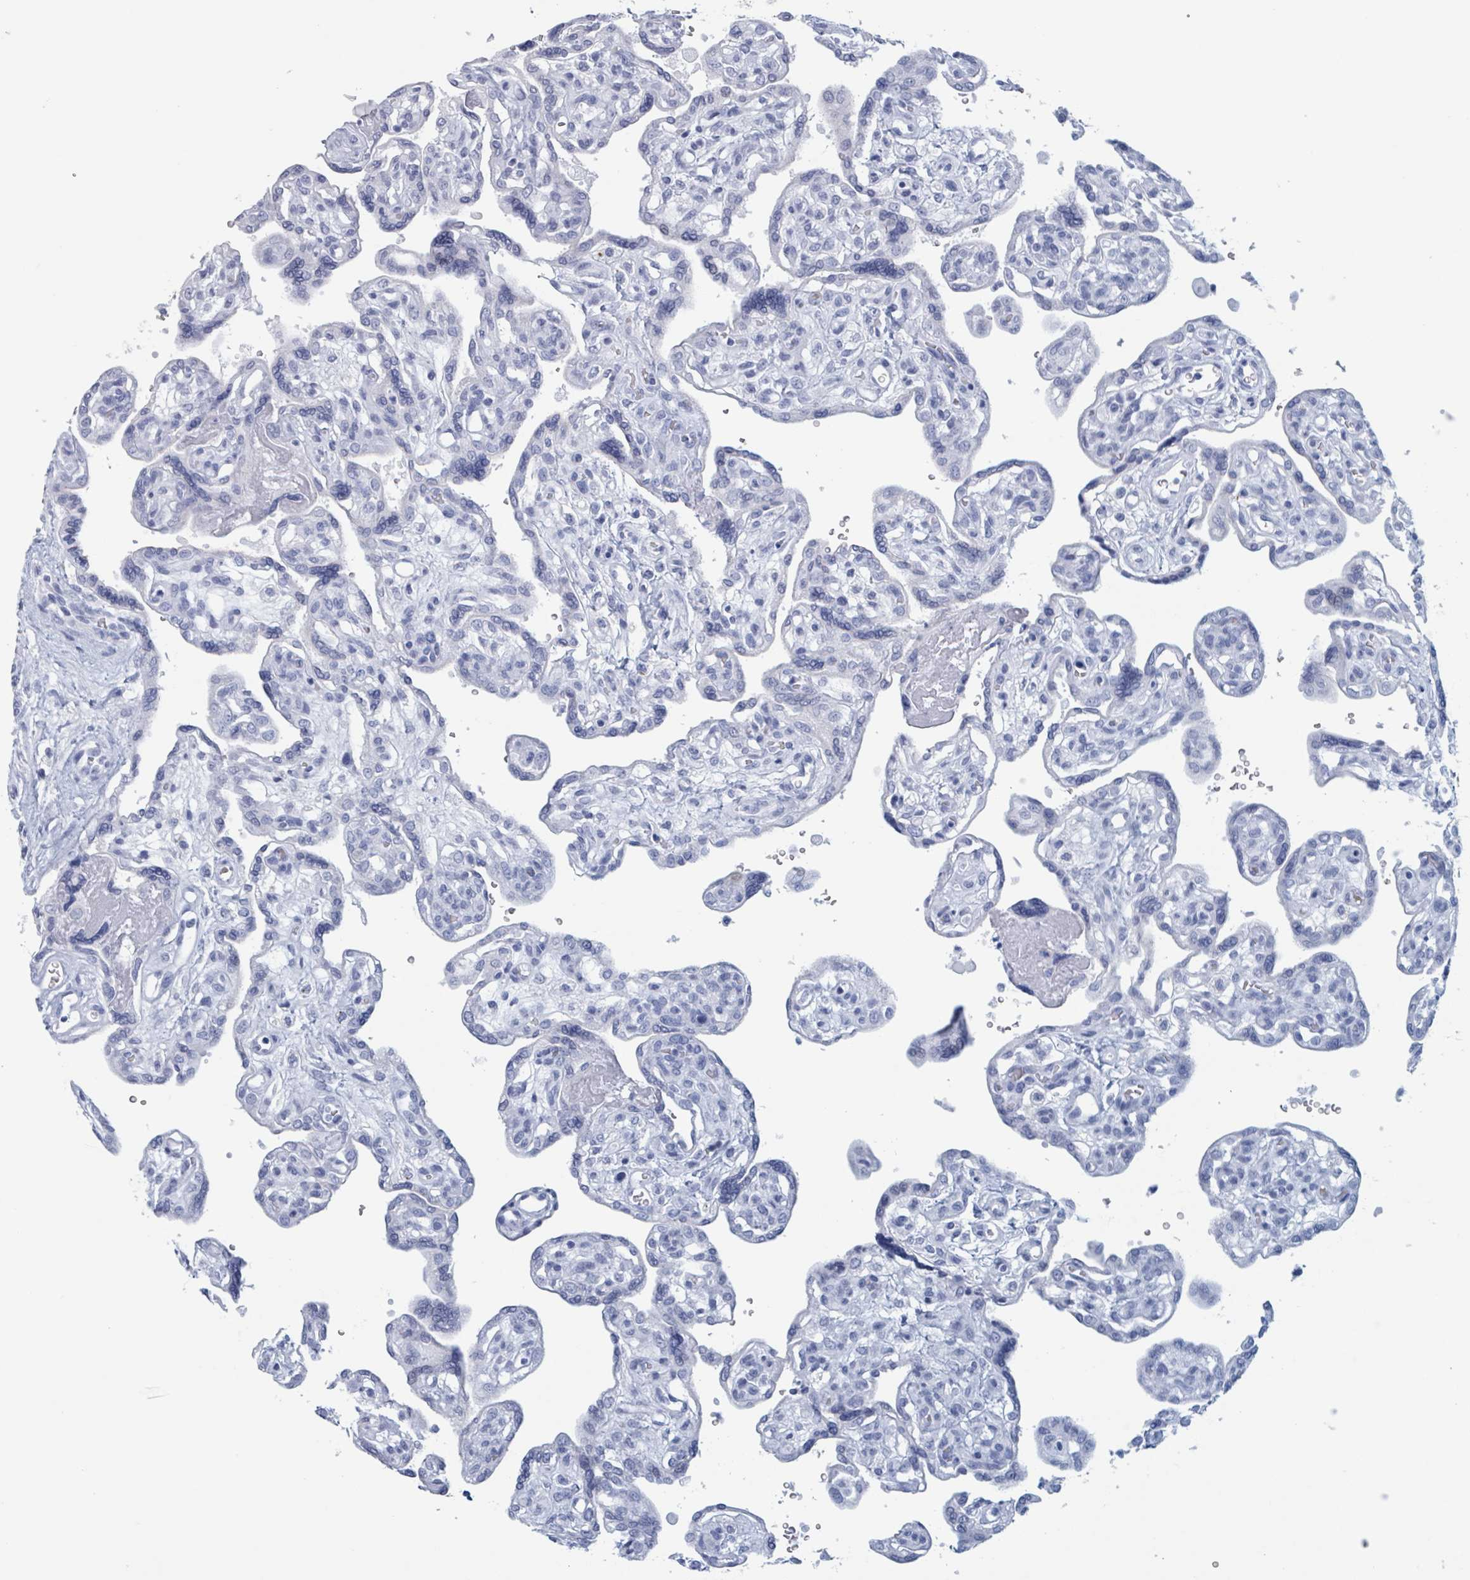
{"staining": {"intensity": "negative", "quantity": "none", "location": "none"}, "tissue": "placenta", "cell_type": "Trophoblastic cells", "image_type": "normal", "snomed": [{"axis": "morphology", "description": "Normal tissue, NOS"}, {"axis": "topography", "description": "Placenta"}], "caption": "Micrograph shows no protein expression in trophoblastic cells of unremarkable placenta.", "gene": "KLK4", "patient": {"sex": "female", "age": 39}}